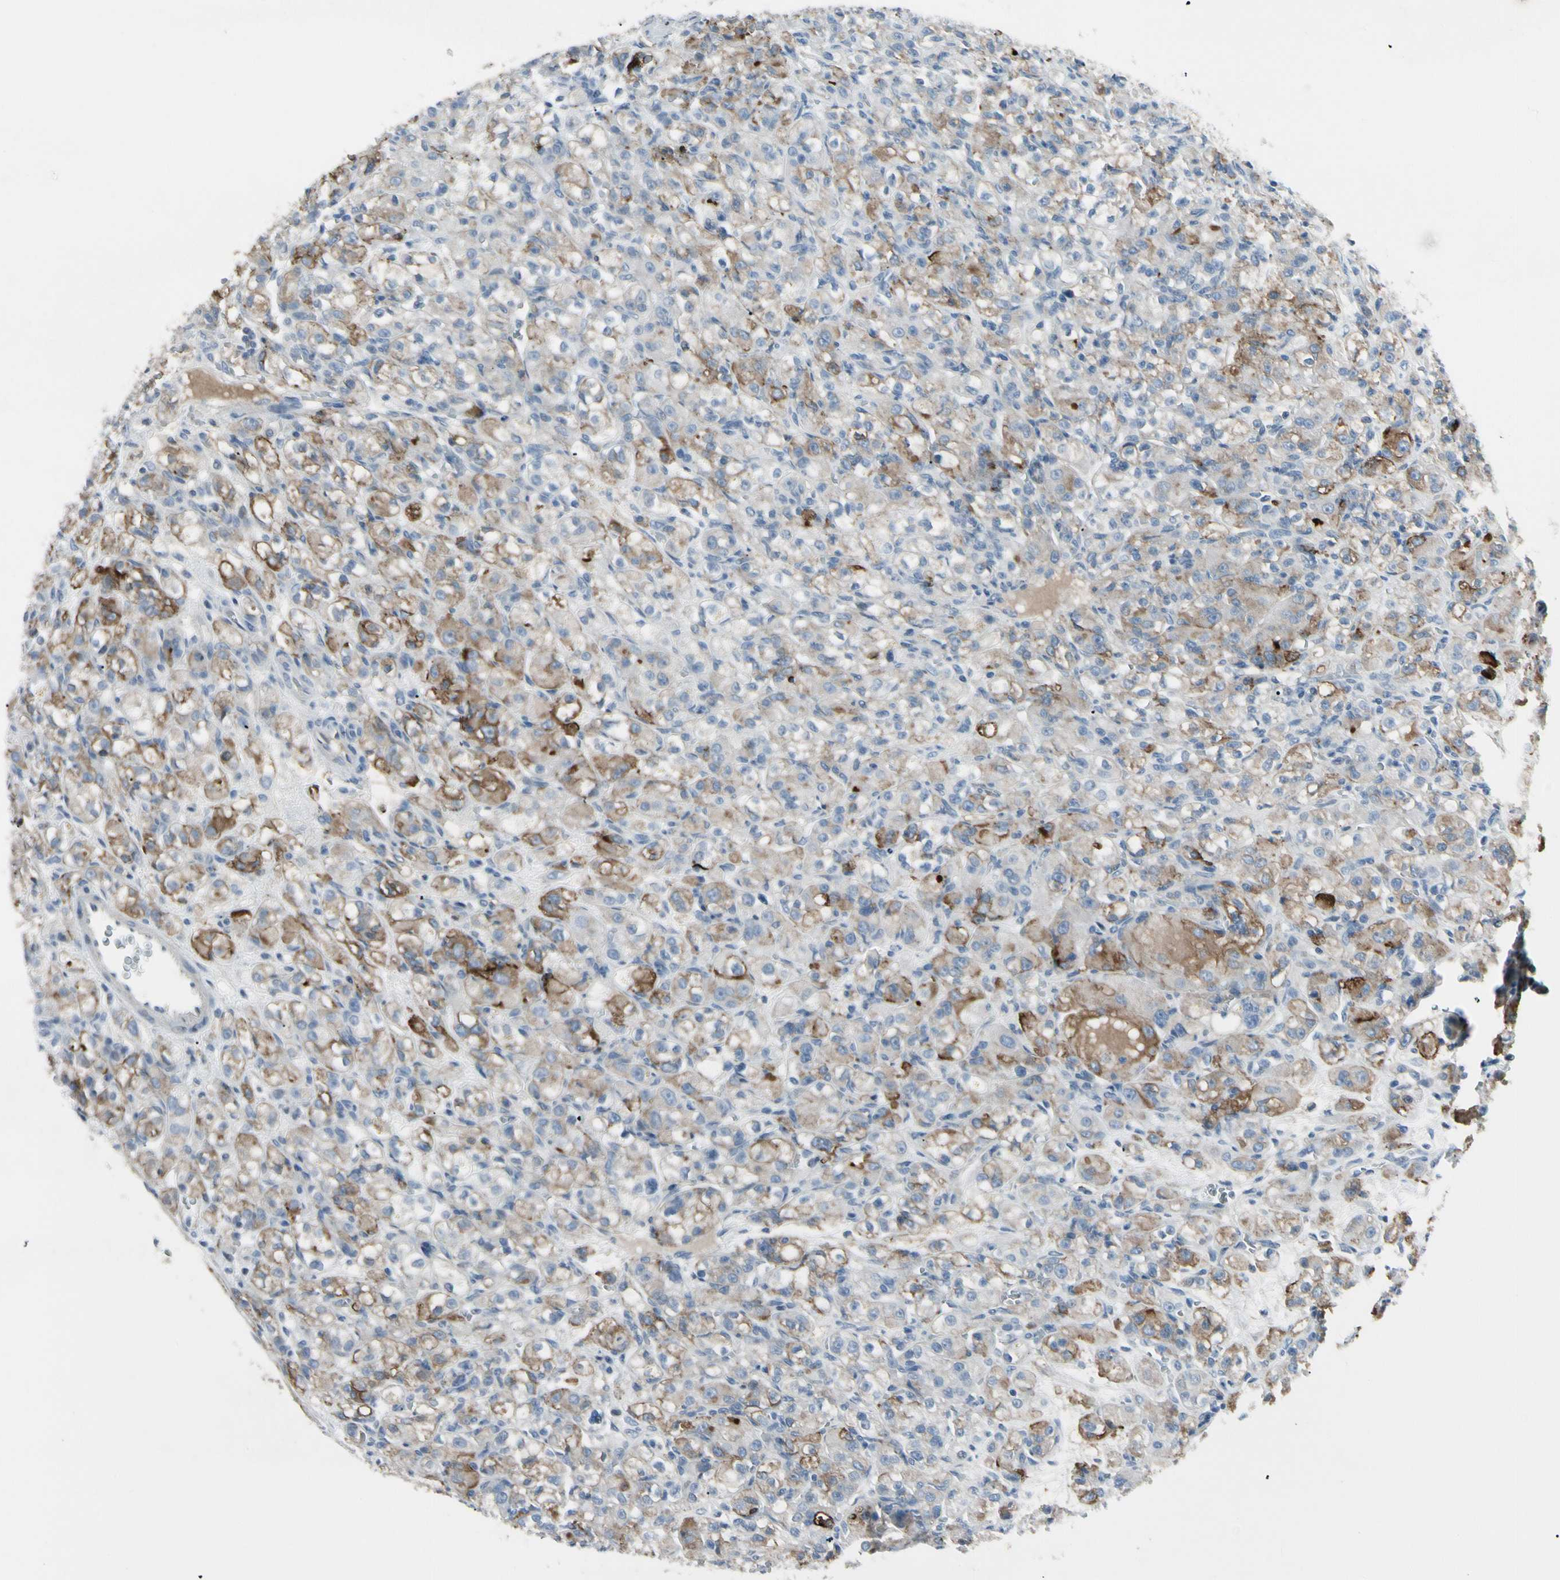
{"staining": {"intensity": "moderate", "quantity": "25%-75%", "location": "cytoplasmic/membranous"}, "tissue": "renal cancer", "cell_type": "Tumor cells", "image_type": "cancer", "snomed": [{"axis": "morphology", "description": "Adenocarcinoma, NOS"}, {"axis": "topography", "description": "Kidney"}], "caption": "High-power microscopy captured an immunohistochemistry image of renal cancer (adenocarcinoma), revealing moderate cytoplasmic/membranous expression in about 25%-75% of tumor cells.", "gene": "PIGR", "patient": {"sex": "male", "age": 61}}